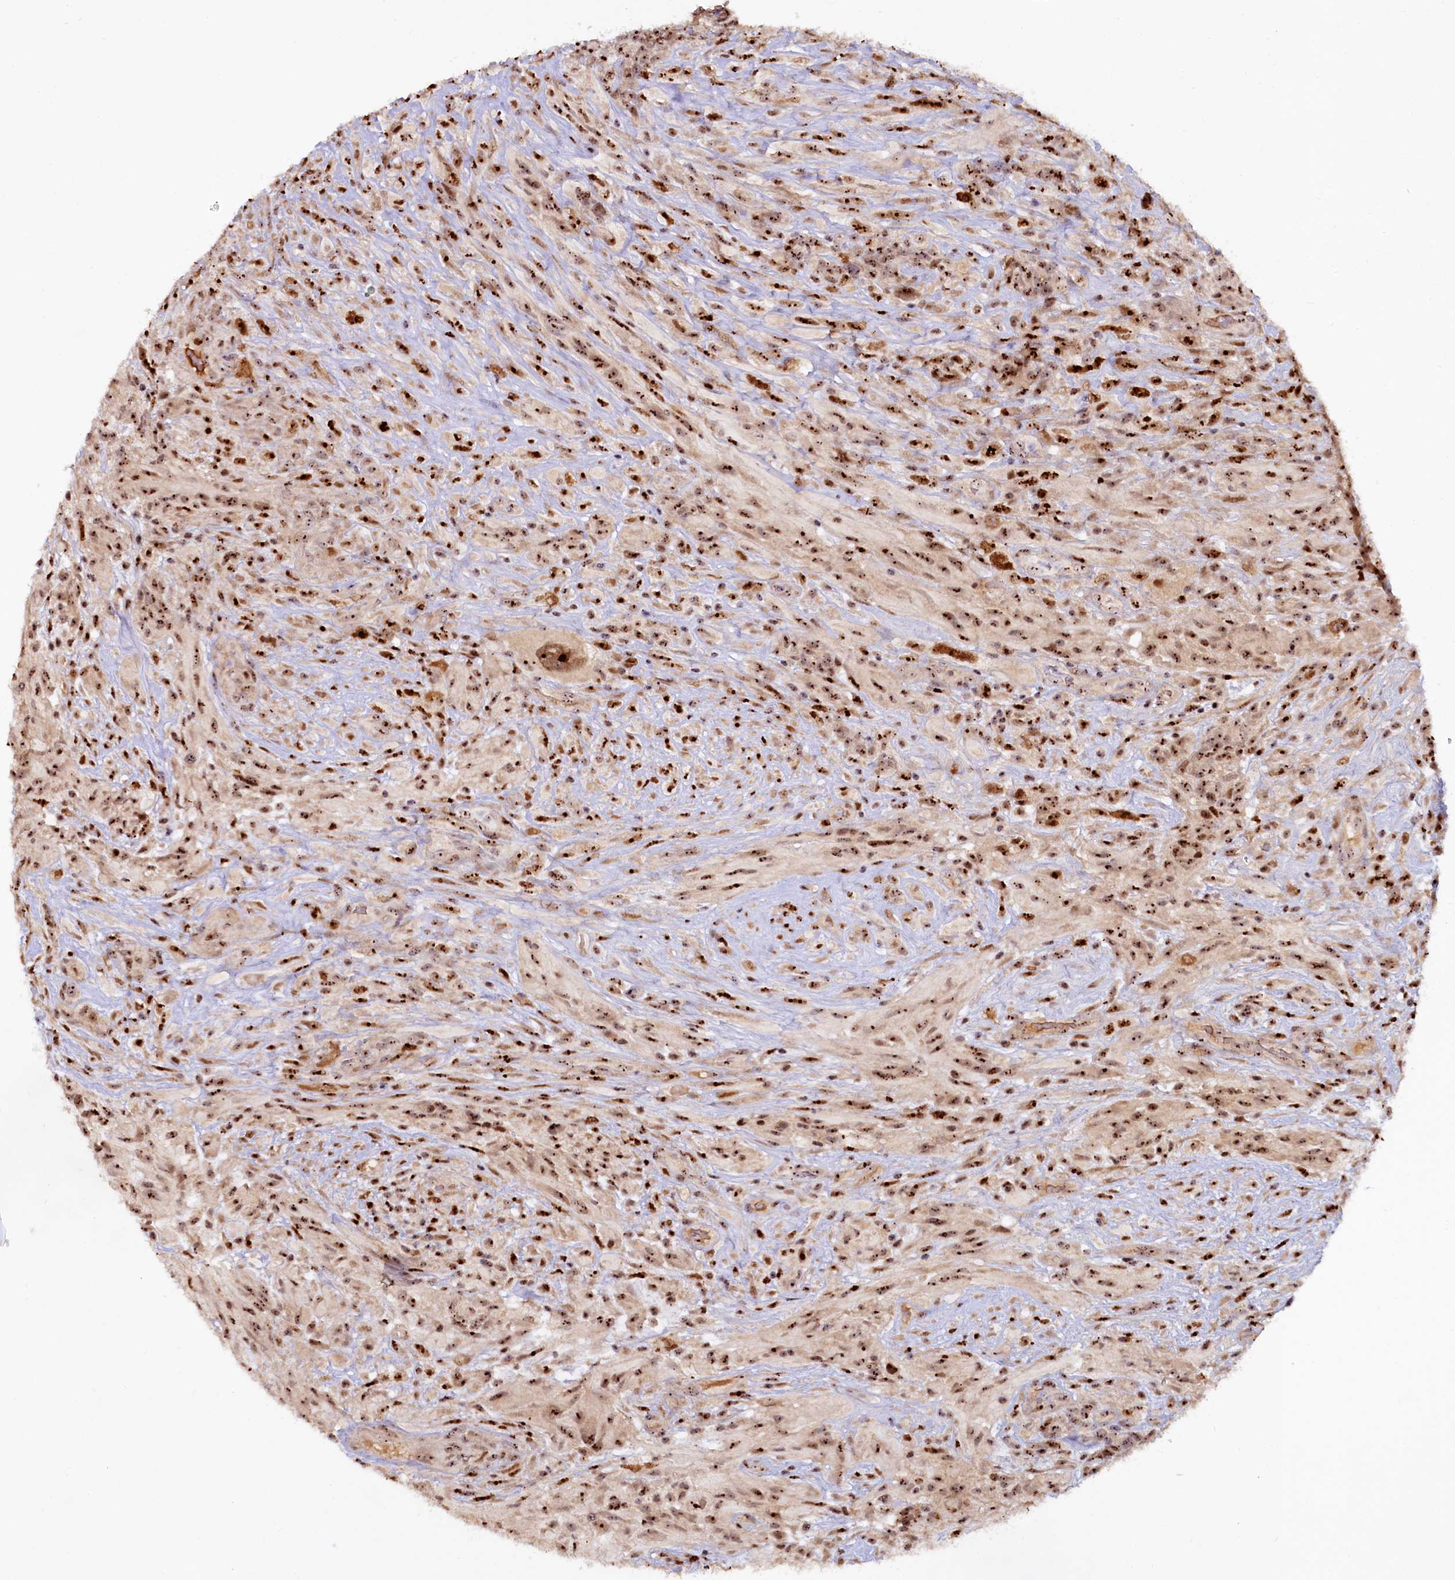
{"staining": {"intensity": "strong", "quantity": ">75%", "location": "nuclear"}, "tissue": "glioma", "cell_type": "Tumor cells", "image_type": "cancer", "snomed": [{"axis": "morphology", "description": "Glioma, malignant, High grade"}, {"axis": "topography", "description": "Brain"}], "caption": "A histopathology image of malignant glioma (high-grade) stained for a protein shows strong nuclear brown staining in tumor cells.", "gene": "TCOF1", "patient": {"sex": "male", "age": 61}}